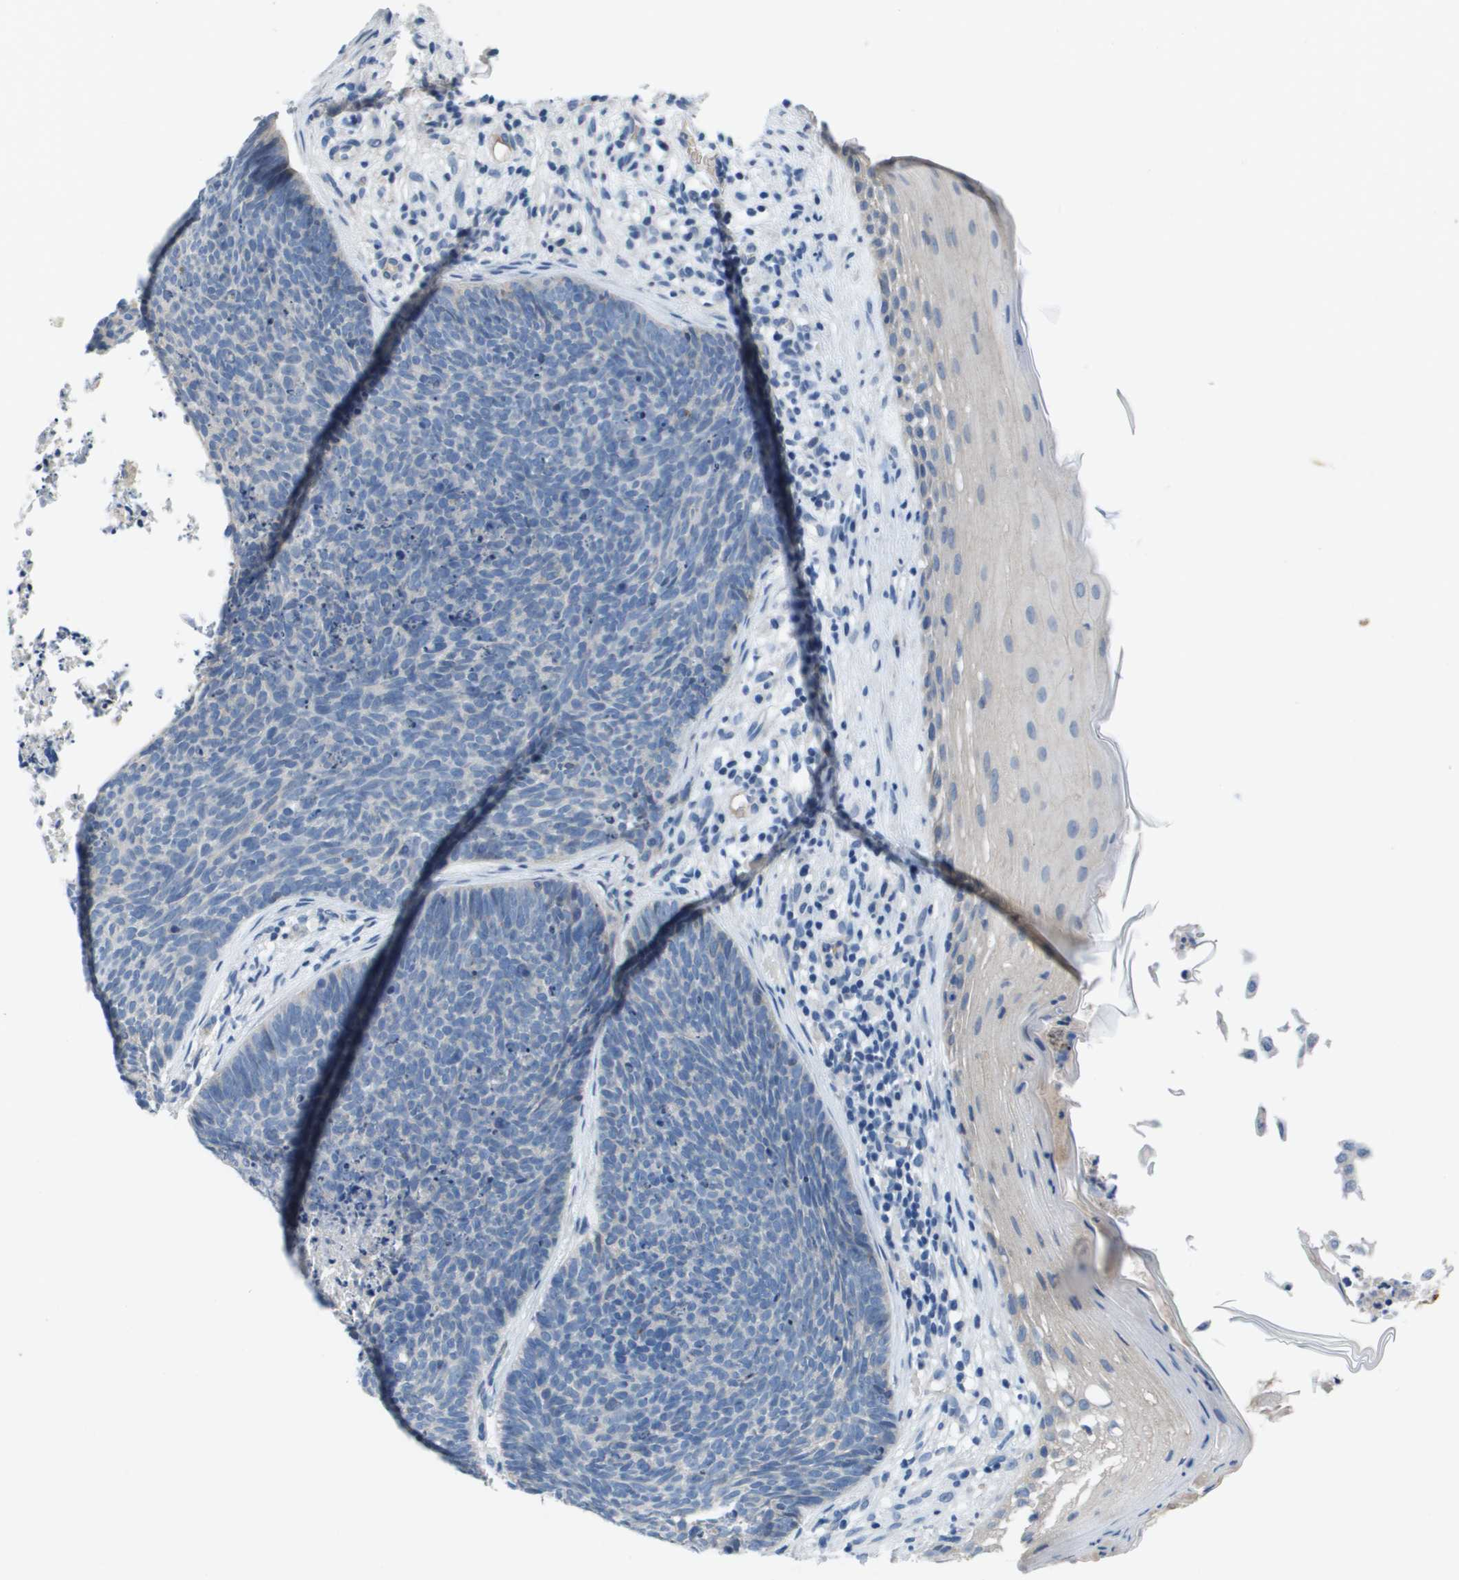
{"staining": {"intensity": "negative", "quantity": "none", "location": "none"}, "tissue": "skin cancer", "cell_type": "Tumor cells", "image_type": "cancer", "snomed": [{"axis": "morphology", "description": "Basal cell carcinoma"}, {"axis": "topography", "description": "Skin"}], "caption": "High magnification brightfield microscopy of basal cell carcinoma (skin) stained with DAB (brown) and counterstained with hematoxylin (blue): tumor cells show no significant staining.", "gene": "NCS1", "patient": {"sex": "female", "age": 70}}